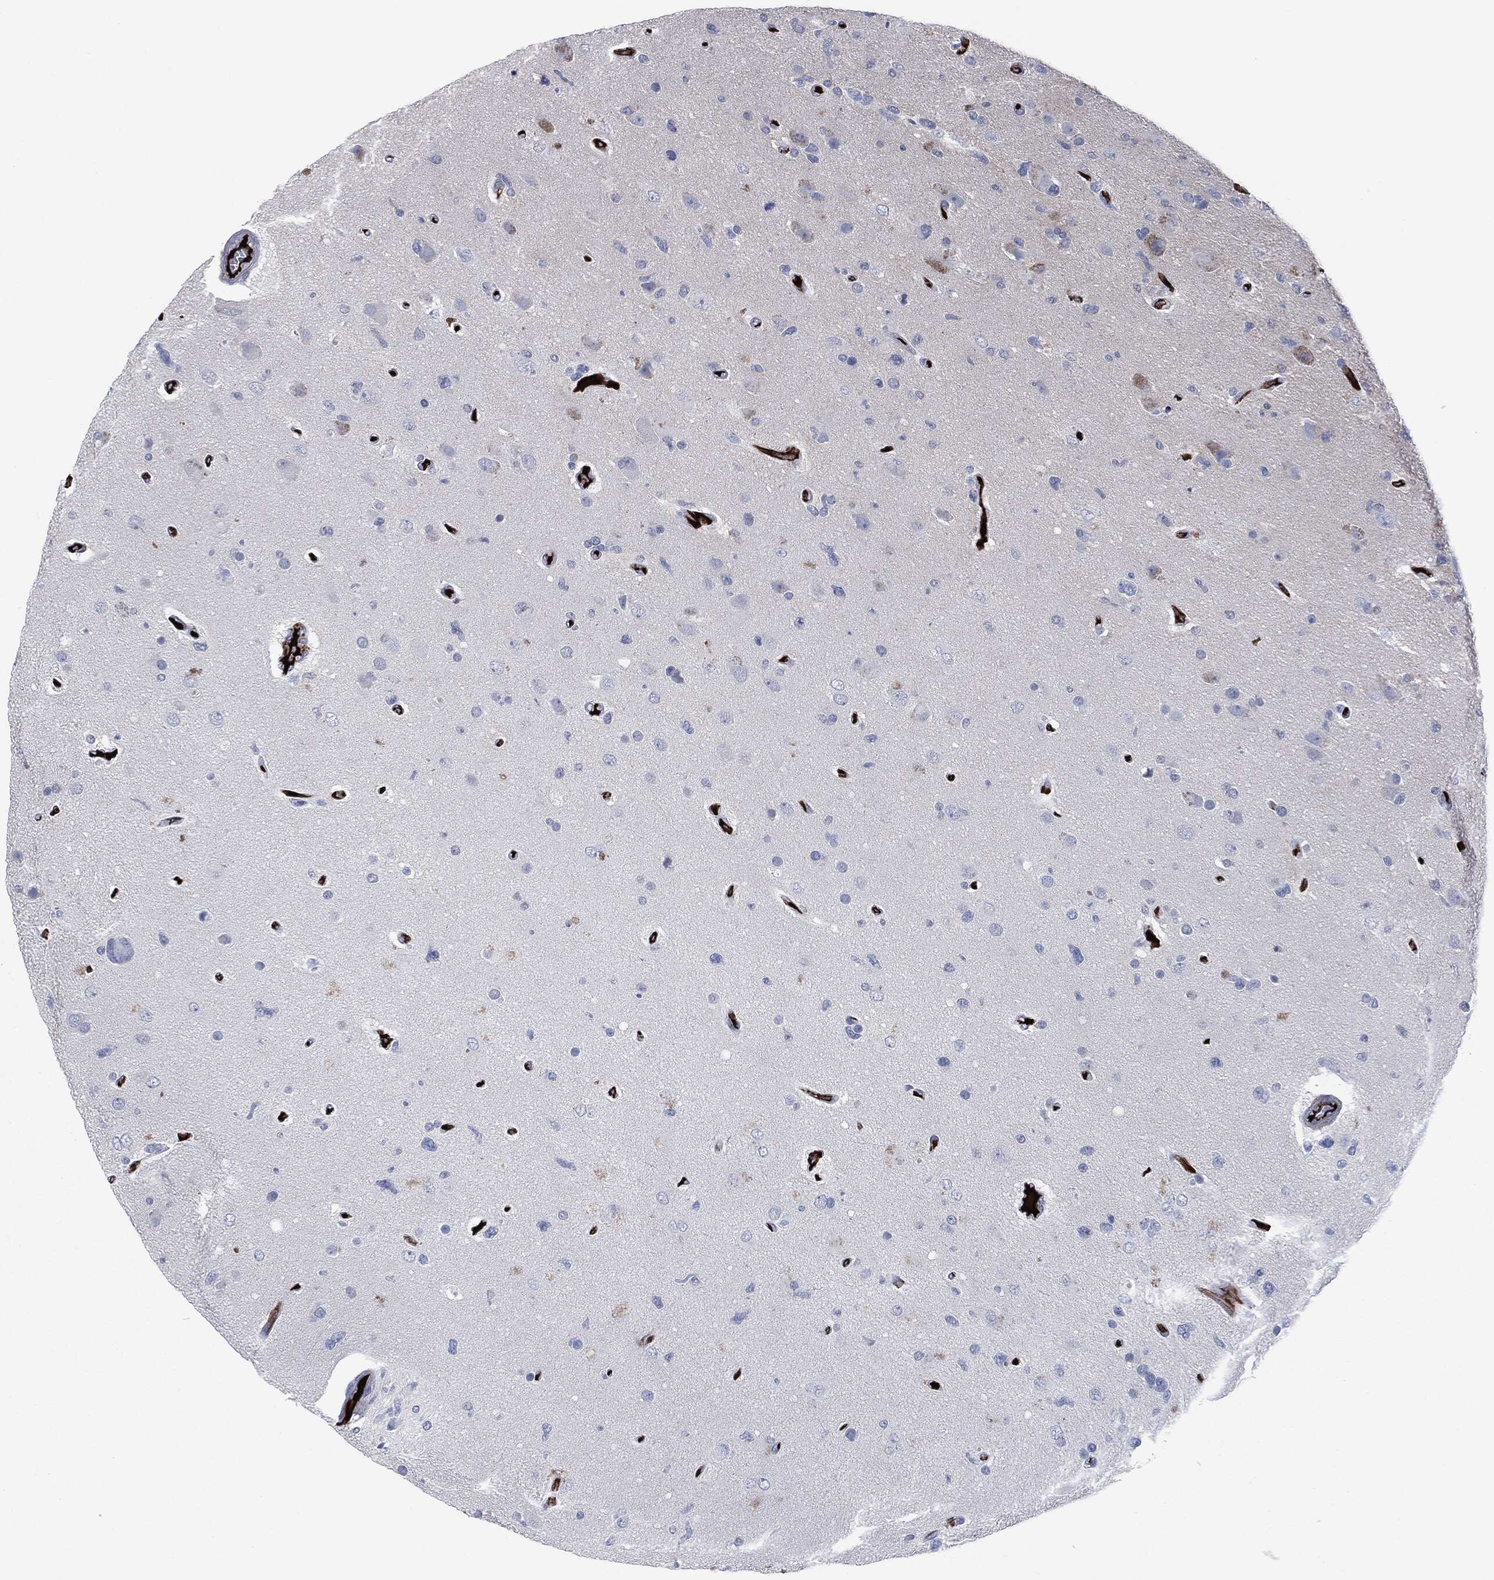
{"staining": {"intensity": "negative", "quantity": "none", "location": "none"}, "tissue": "glioma", "cell_type": "Tumor cells", "image_type": "cancer", "snomed": [{"axis": "morphology", "description": "Glioma, malignant, High grade"}, {"axis": "topography", "description": "Cerebral cortex"}], "caption": "Protein analysis of high-grade glioma (malignant) reveals no significant positivity in tumor cells.", "gene": "APOB", "patient": {"sex": "male", "age": 70}}